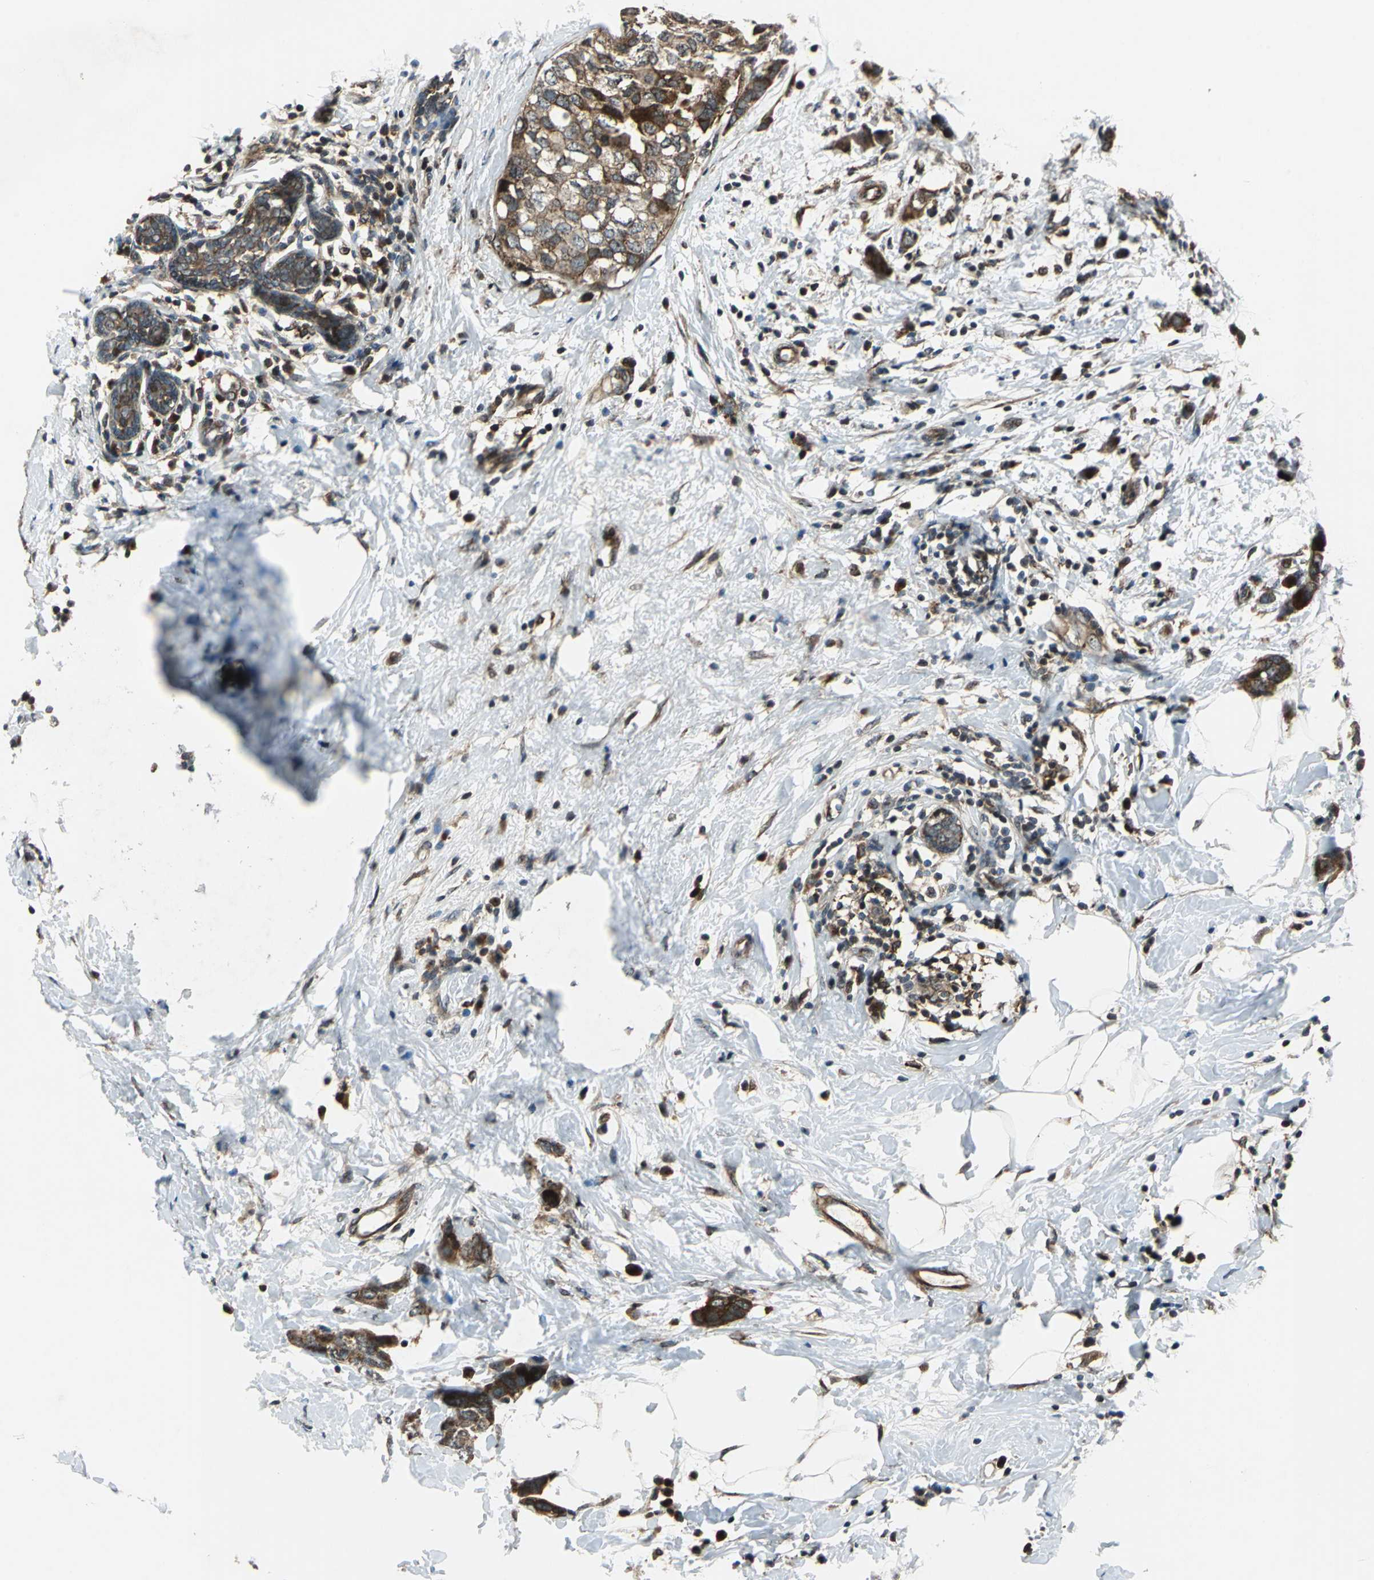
{"staining": {"intensity": "moderate", "quantity": ">75%", "location": "cytoplasmic/membranous"}, "tissue": "breast cancer", "cell_type": "Tumor cells", "image_type": "cancer", "snomed": [{"axis": "morphology", "description": "Normal tissue, NOS"}, {"axis": "morphology", "description": "Duct carcinoma"}, {"axis": "topography", "description": "Breast"}], "caption": "The immunohistochemical stain labels moderate cytoplasmic/membranous positivity in tumor cells of intraductal carcinoma (breast) tissue.", "gene": "AATF", "patient": {"sex": "female", "age": 50}}